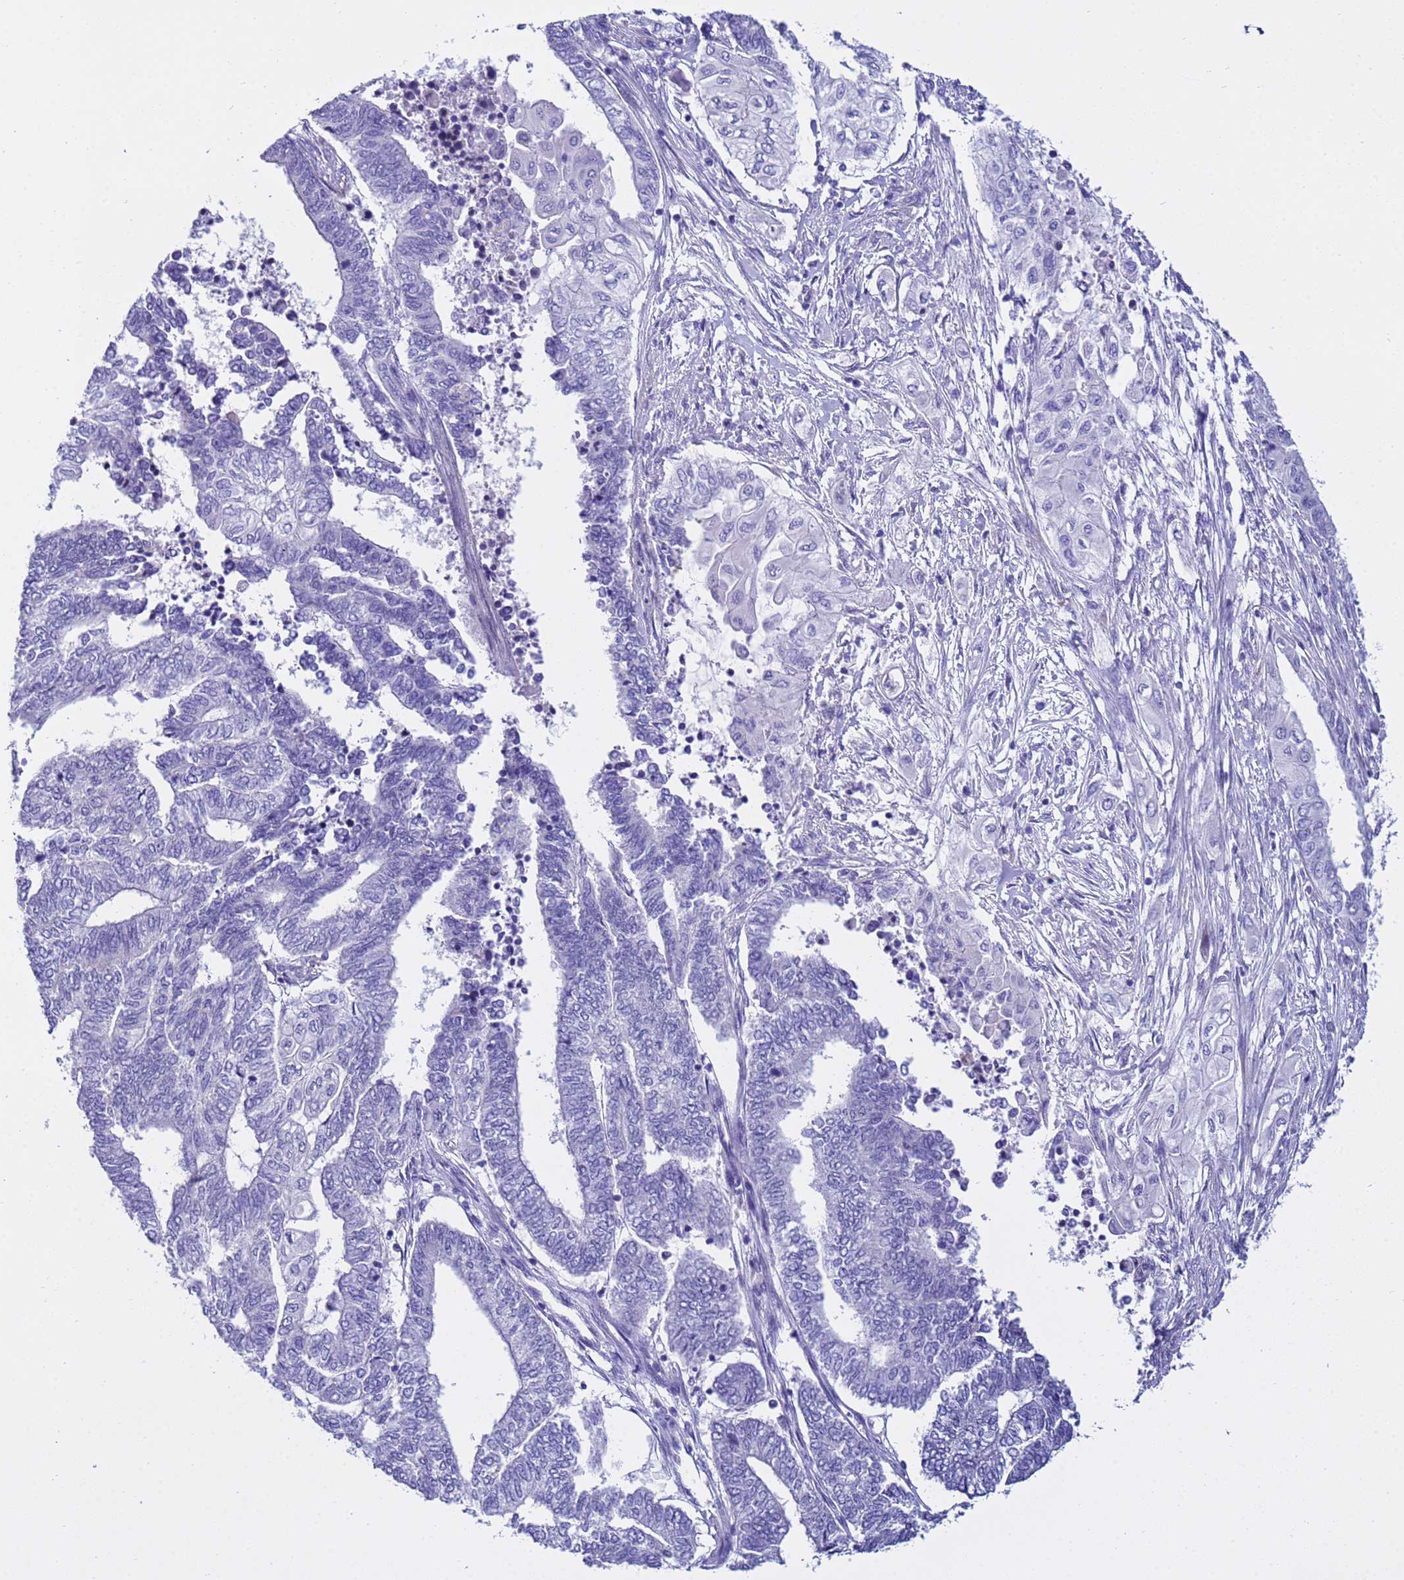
{"staining": {"intensity": "negative", "quantity": "none", "location": "none"}, "tissue": "endometrial cancer", "cell_type": "Tumor cells", "image_type": "cancer", "snomed": [{"axis": "morphology", "description": "Adenocarcinoma, NOS"}, {"axis": "topography", "description": "Uterus"}, {"axis": "topography", "description": "Endometrium"}], "caption": "DAB (3,3'-diaminobenzidine) immunohistochemical staining of human endometrial adenocarcinoma demonstrates no significant expression in tumor cells.", "gene": "IGSF11", "patient": {"sex": "female", "age": 70}}